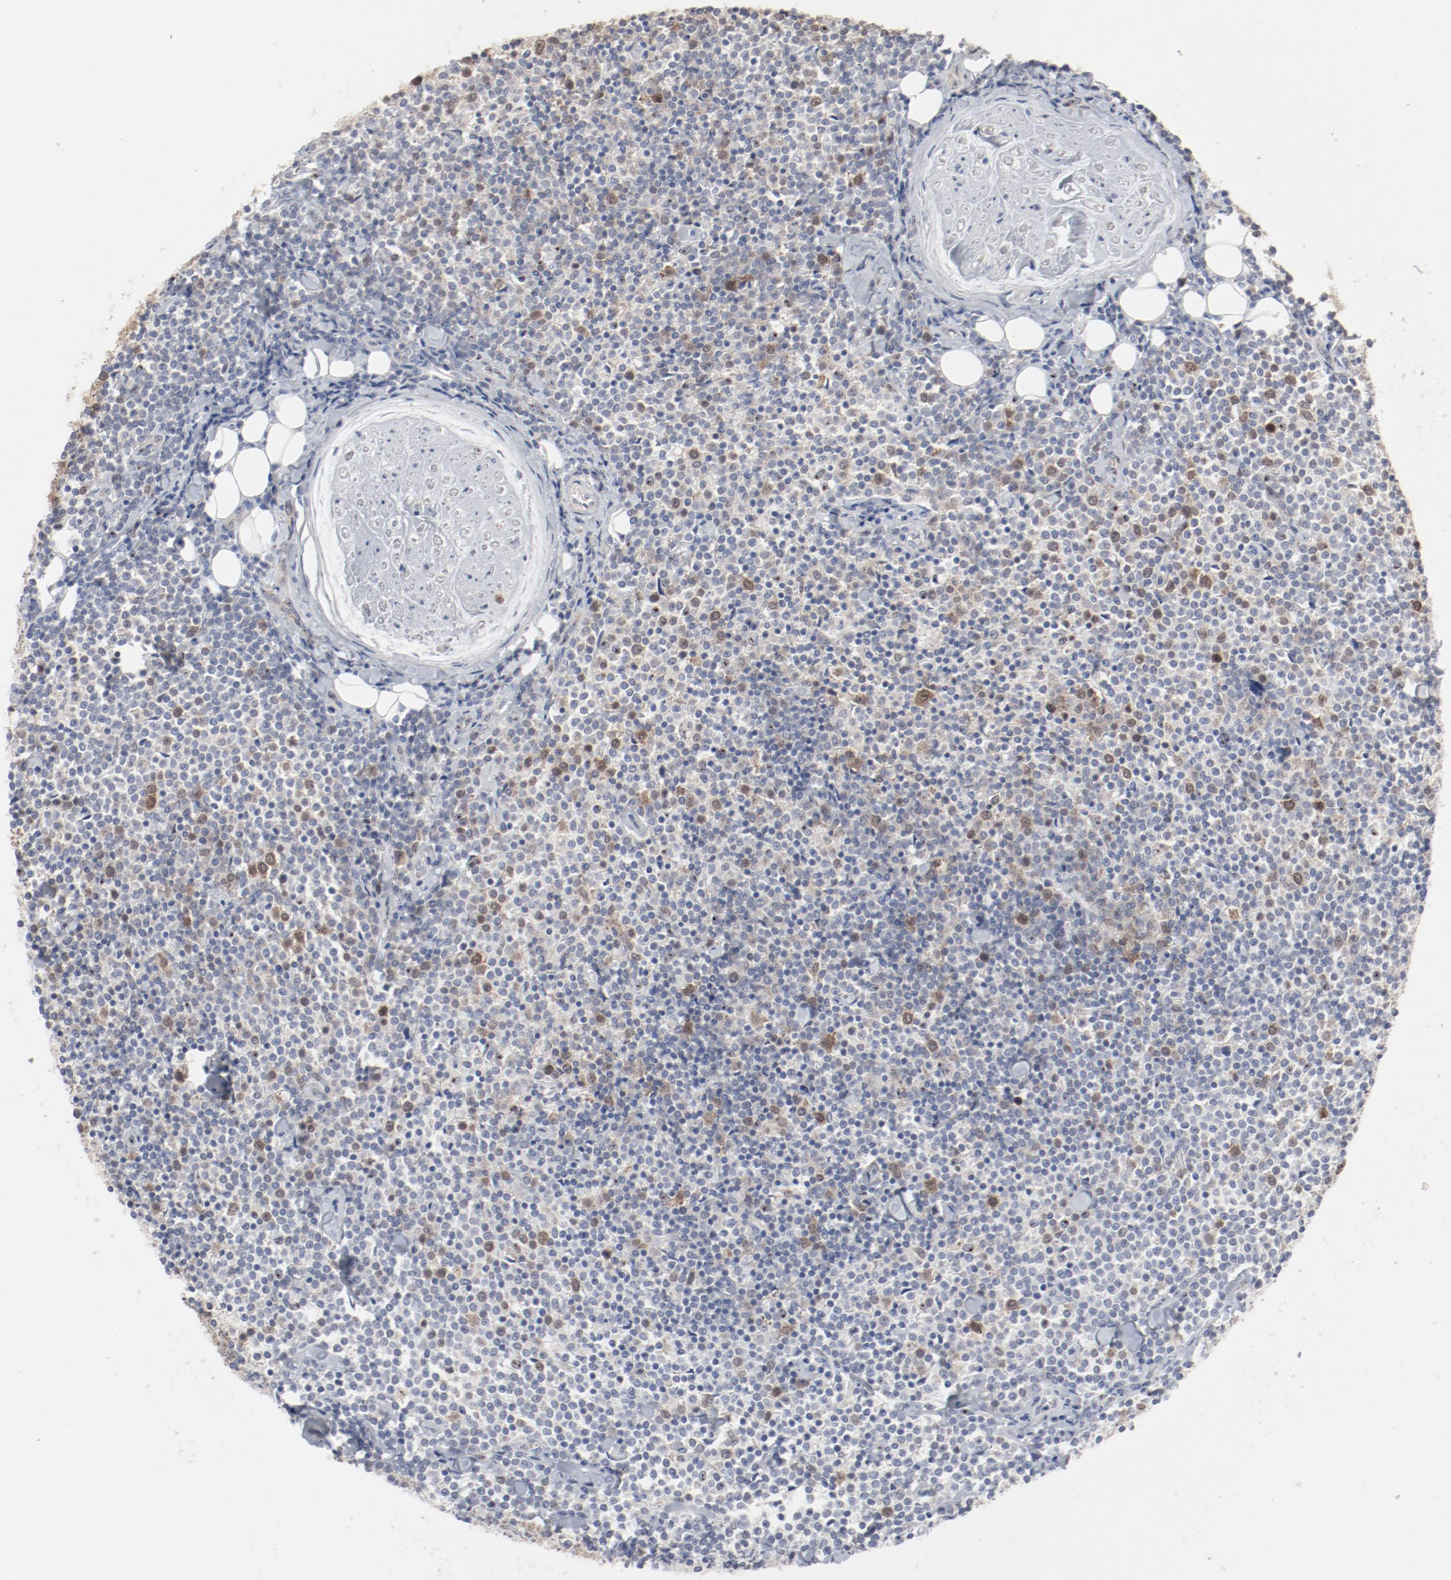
{"staining": {"intensity": "moderate", "quantity": "25%-75%", "location": "nuclear"}, "tissue": "lymphoma", "cell_type": "Tumor cells", "image_type": "cancer", "snomed": [{"axis": "morphology", "description": "Malignant lymphoma, non-Hodgkin's type, Low grade"}, {"axis": "topography", "description": "Soft tissue"}], "caption": "Brown immunohistochemical staining in lymphoma exhibits moderate nuclear expression in approximately 25%-75% of tumor cells.", "gene": "CDK1", "patient": {"sex": "male", "age": 92}}